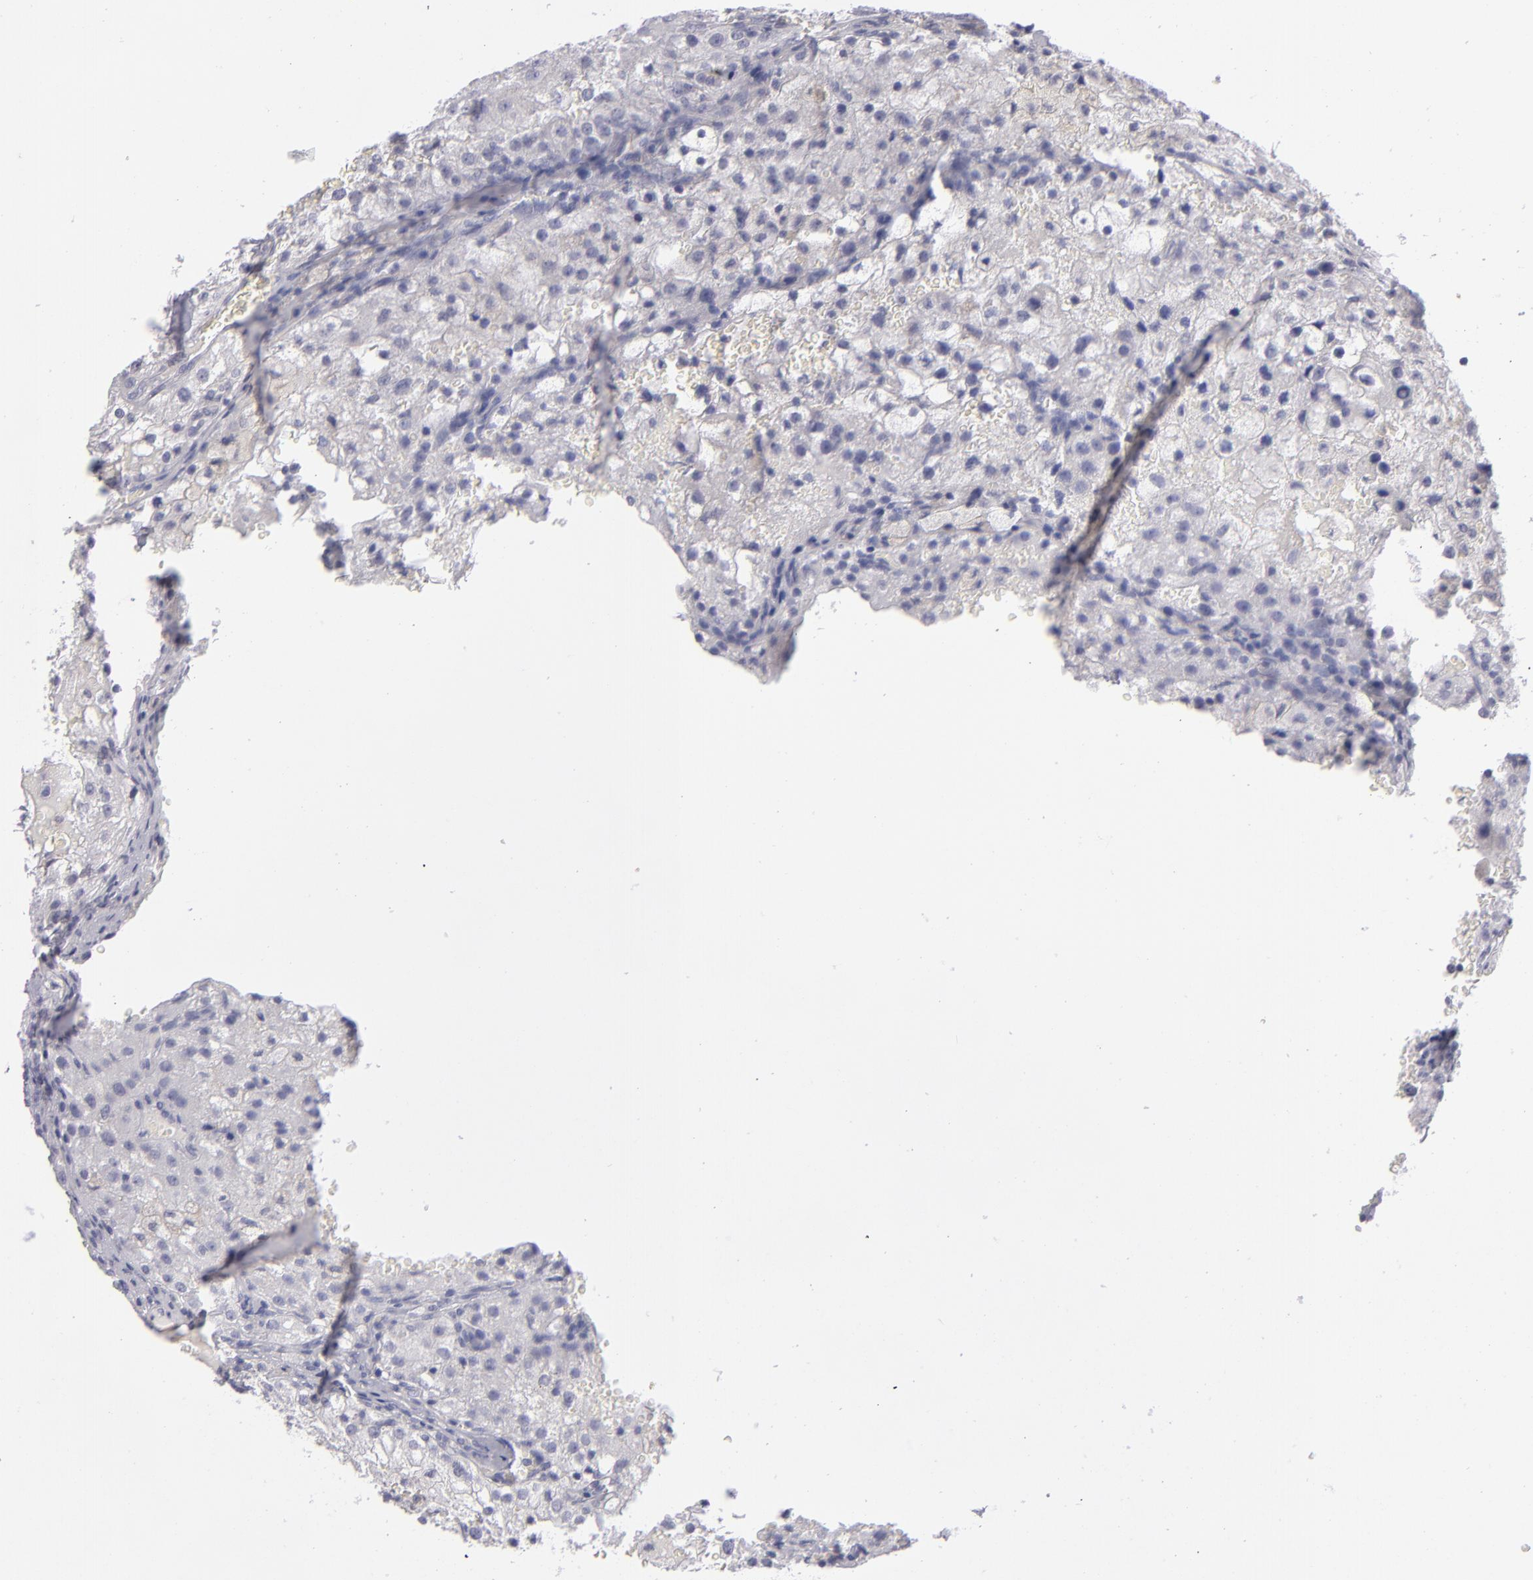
{"staining": {"intensity": "negative", "quantity": "none", "location": "none"}, "tissue": "renal cancer", "cell_type": "Tumor cells", "image_type": "cancer", "snomed": [{"axis": "morphology", "description": "Adenocarcinoma, NOS"}, {"axis": "topography", "description": "Kidney"}], "caption": "Tumor cells show no significant positivity in renal cancer. (Stains: DAB (3,3'-diaminobenzidine) IHC with hematoxylin counter stain, Microscopy: brightfield microscopy at high magnification).", "gene": "ITGB4", "patient": {"sex": "female", "age": 74}}